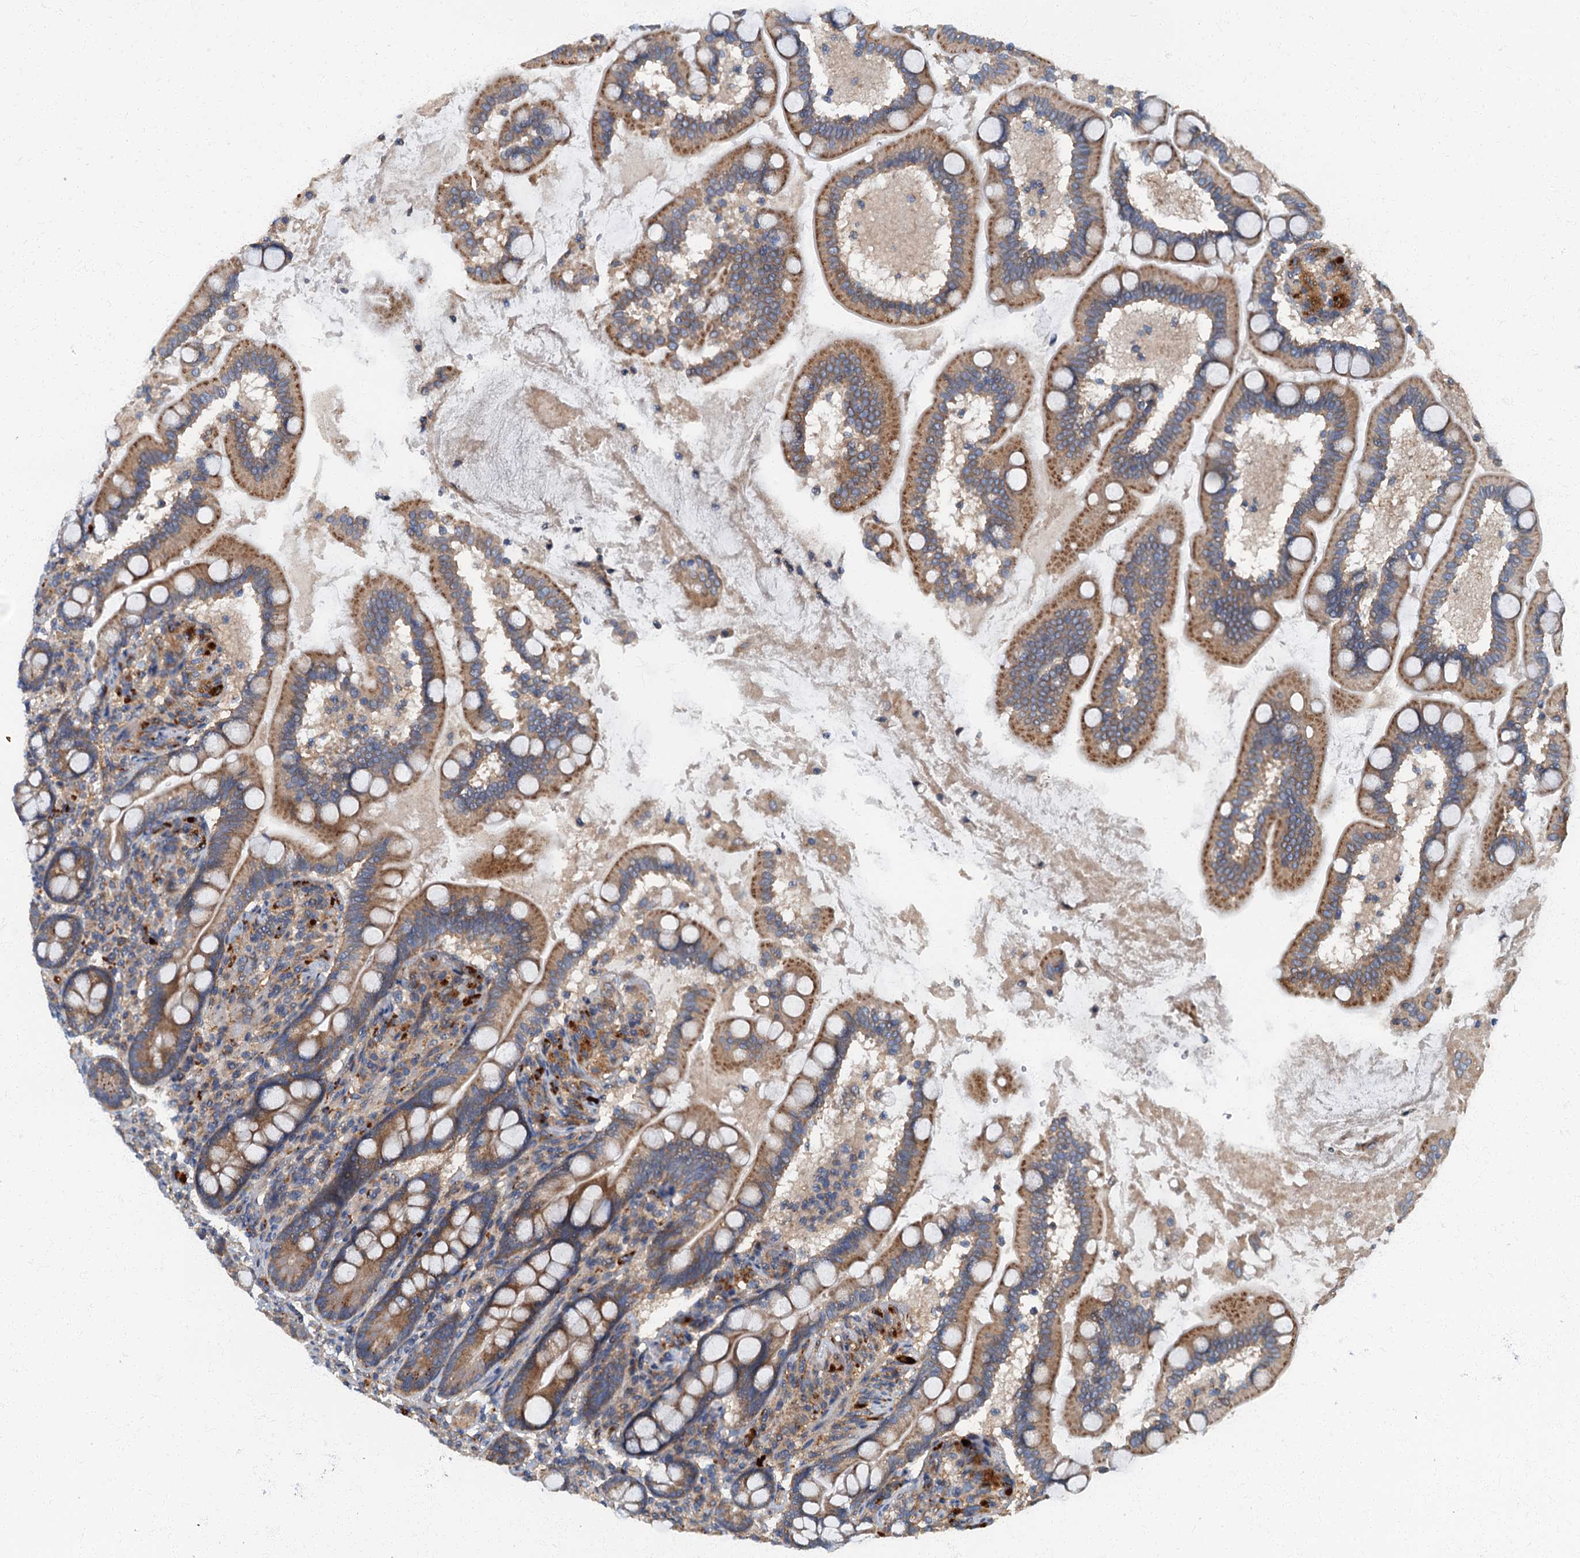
{"staining": {"intensity": "moderate", "quantity": ">75%", "location": "cytoplasmic/membranous"}, "tissue": "small intestine", "cell_type": "Glandular cells", "image_type": "normal", "snomed": [{"axis": "morphology", "description": "Normal tissue, NOS"}, {"axis": "topography", "description": "Small intestine"}], "caption": "This image demonstrates IHC staining of unremarkable small intestine, with medium moderate cytoplasmic/membranous staining in approximately >75% of glandular cells.", "gene": "ARL11", "patient": {"sex": "female", "age": 64}}